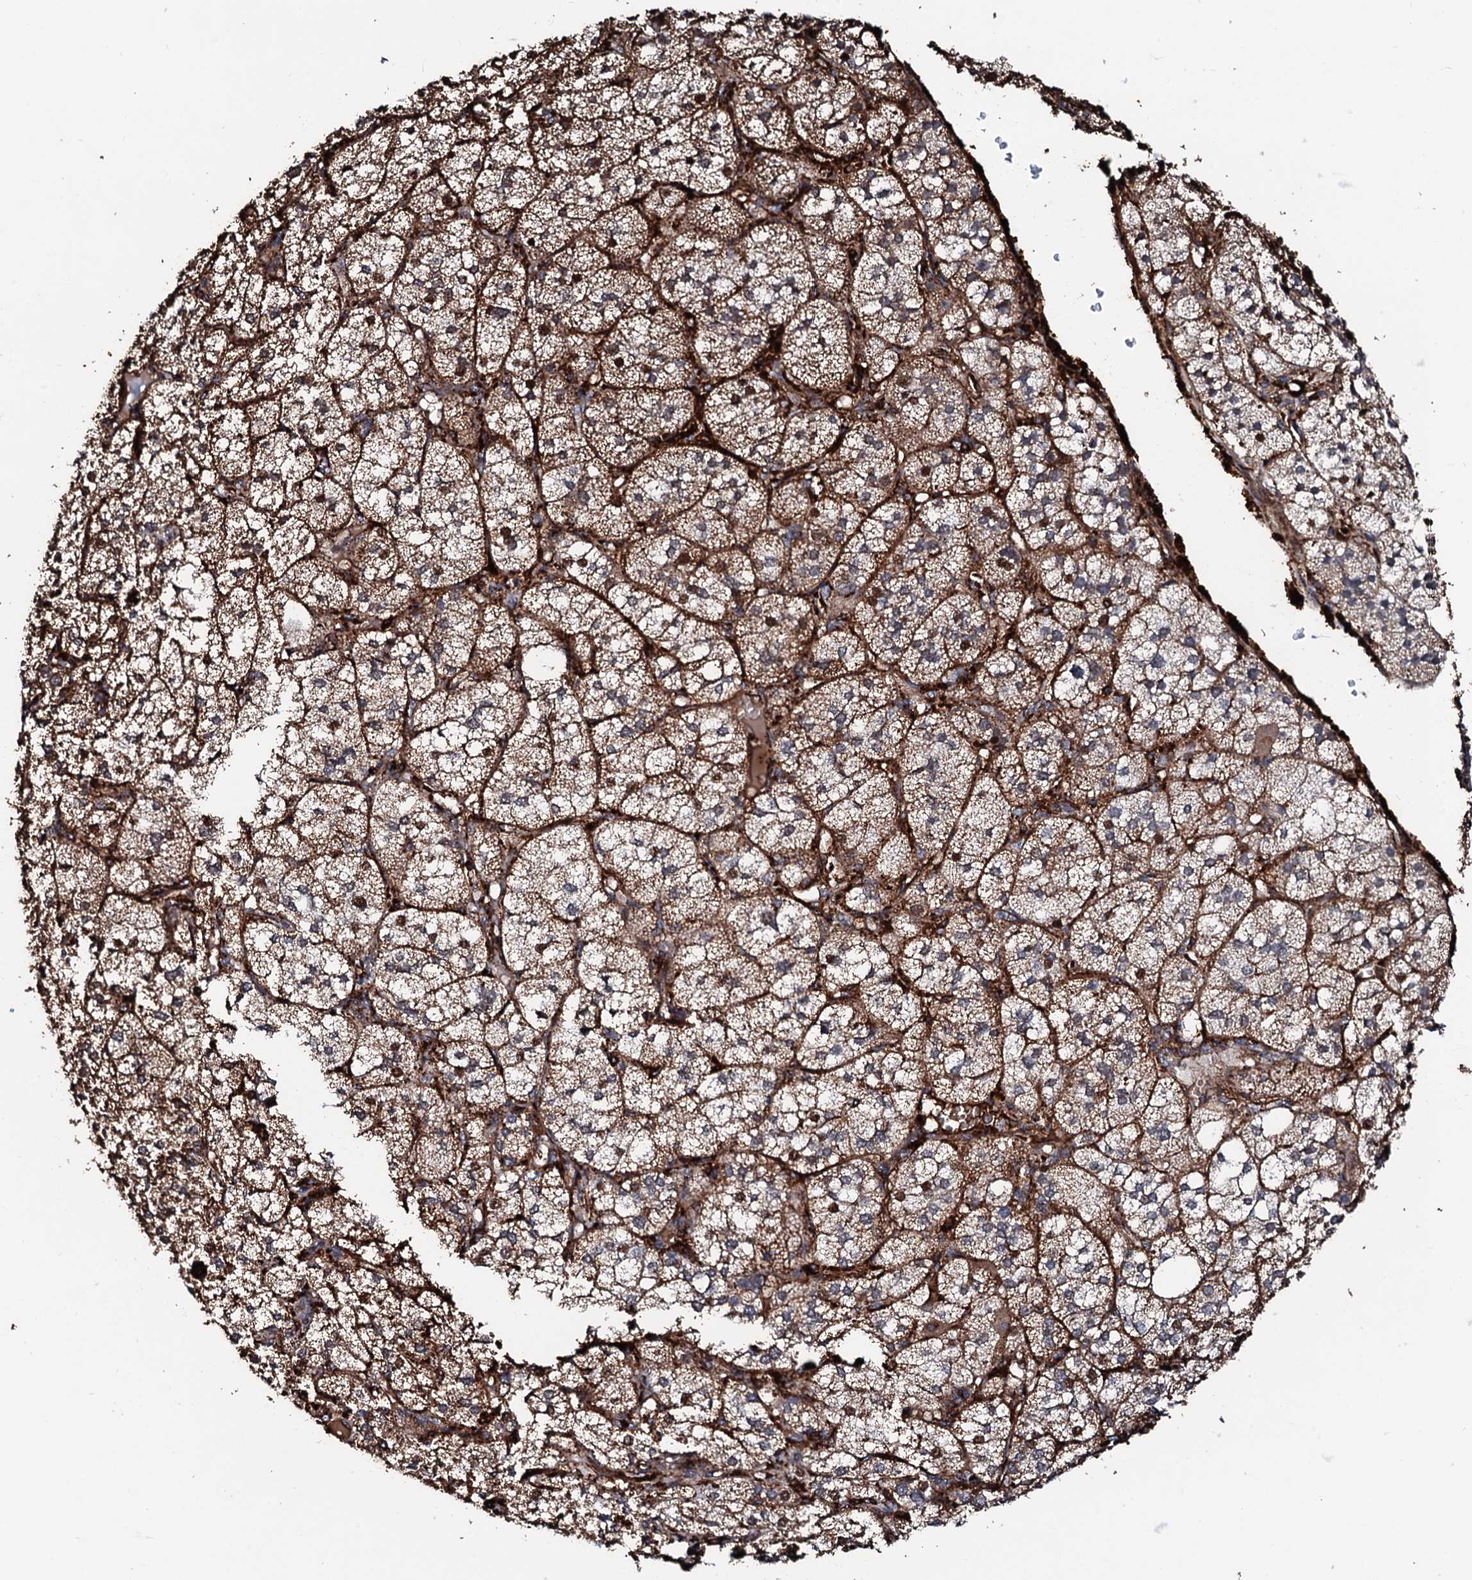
{"staining": {"intensity": "strong", "quantity": ">75%", "location": "cytoplasmic/membranous,nuclear"}, "tissue": "adrenal gland", "cell_type": "Glandular cells", "image_type": "normal", "snomed": [{"axis": "morphology", "description": "Normal tissue, NOS"}, {"axis": "topography", "description": "Adrenal gland"}], "caption": "A brown stain highlights strong cytoplasmic/membranous,nuclear expression of a protein in glandular cells of benign adrenal gland. The protein is shown in brown color, while the nuclei are stained blue.", "gene": "KIF18A", "patient": {"sex": "female", "age": 61}}